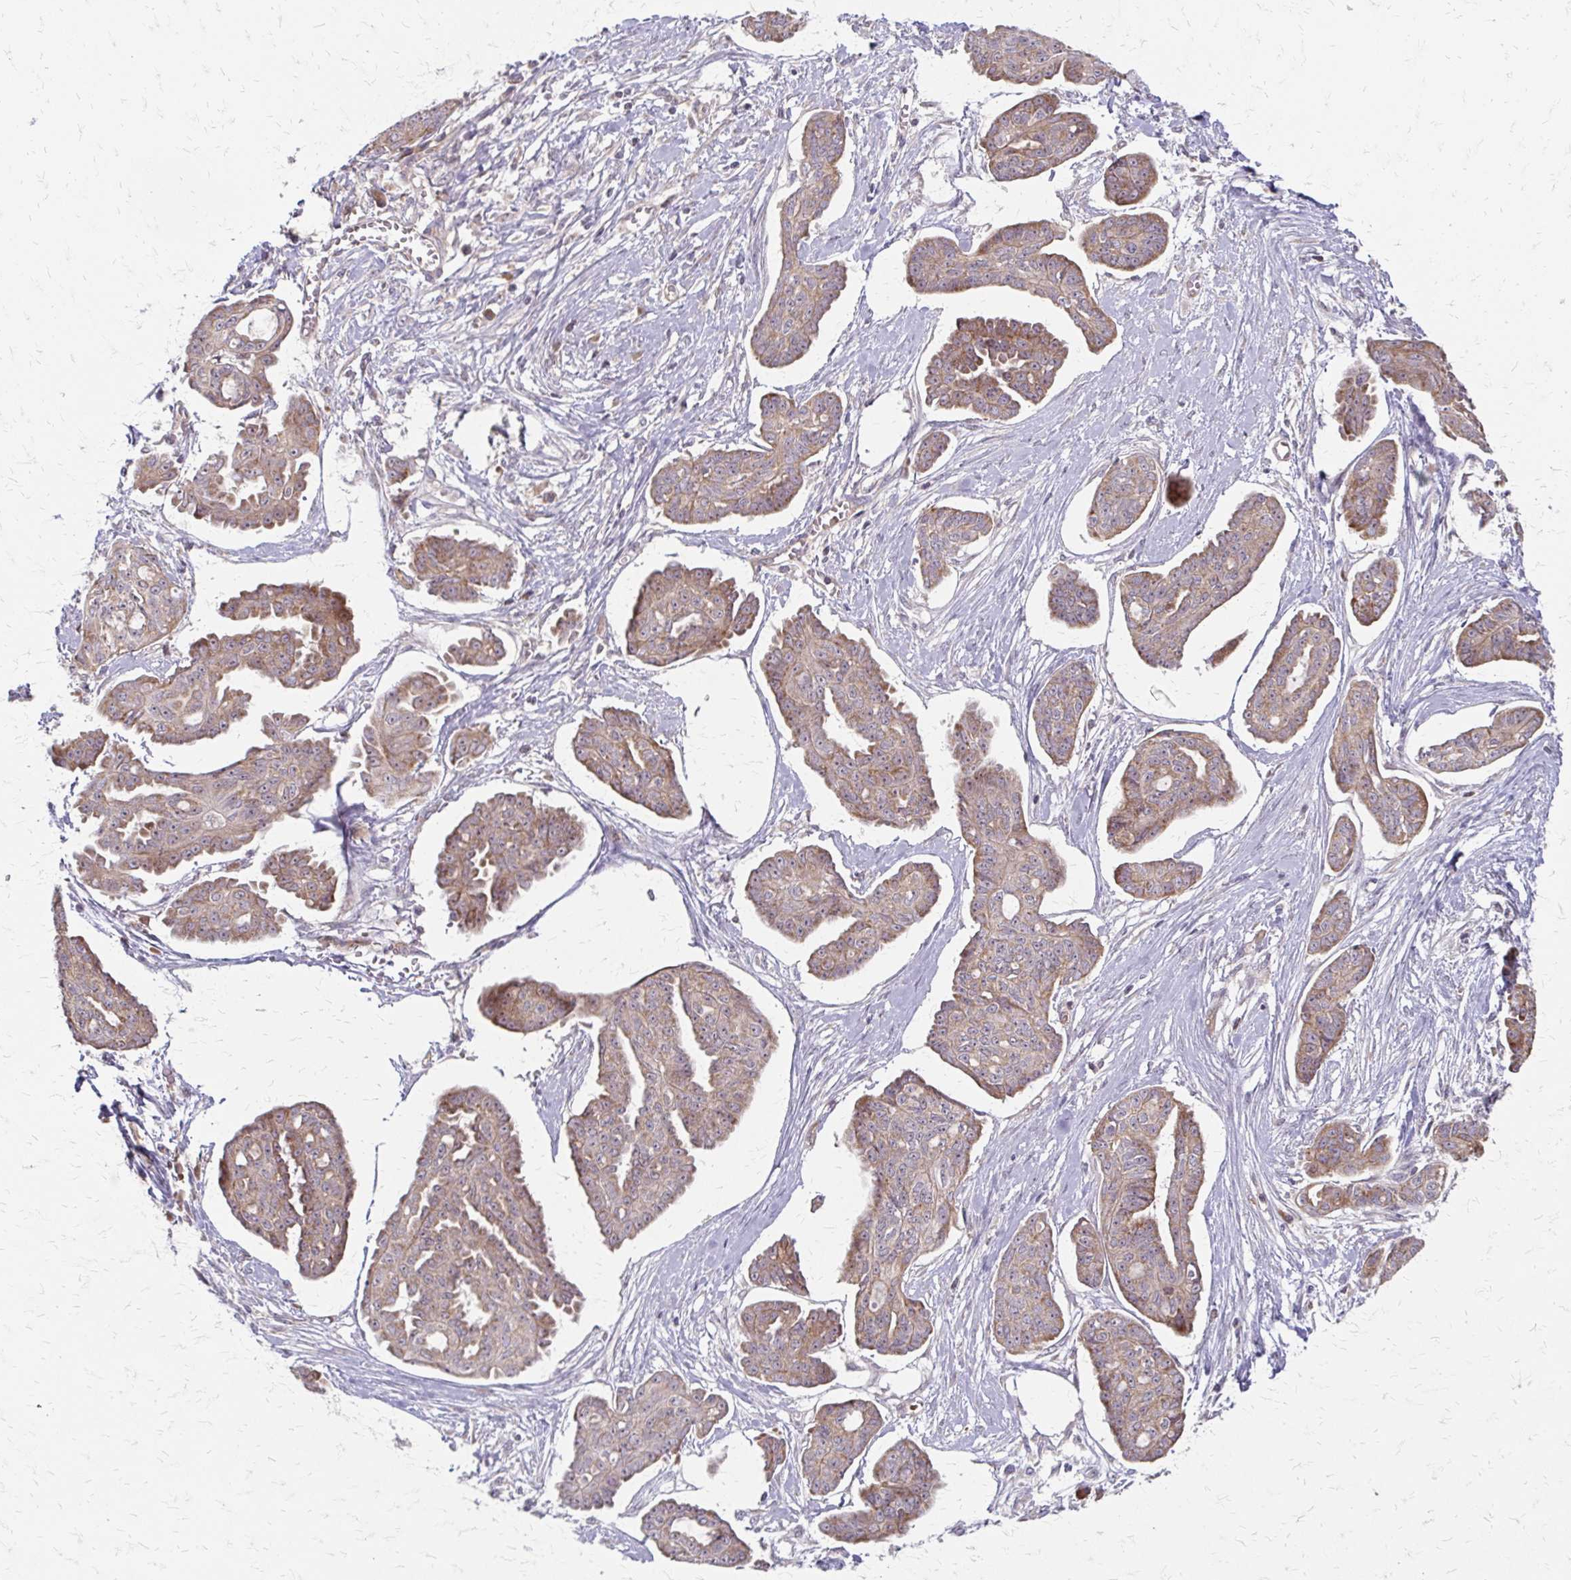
{"staining": {"intensity": "moderate", "quantity": ">75%", "location": "cytoplasmic/membranous"}, "tissue": "ovarian cancer", "cell_type": "Tumor cells", "image_type": "cancer", "snomed": [{"axis": "morphology", "description": "Cystadenocarcinoma, serous, NOS"}, {"axis": "topography", "description": "Ovary"}], "caption": "This micrograph exhibits immunohistochemistry staining of human serous cystadenocarcinoma (ovarian), with medium moderate cytoplasmic/membranous expression in about >75% of tumor cells.", "gene": "ZNF383", "patient": {"sex": "female", "age": 71}}